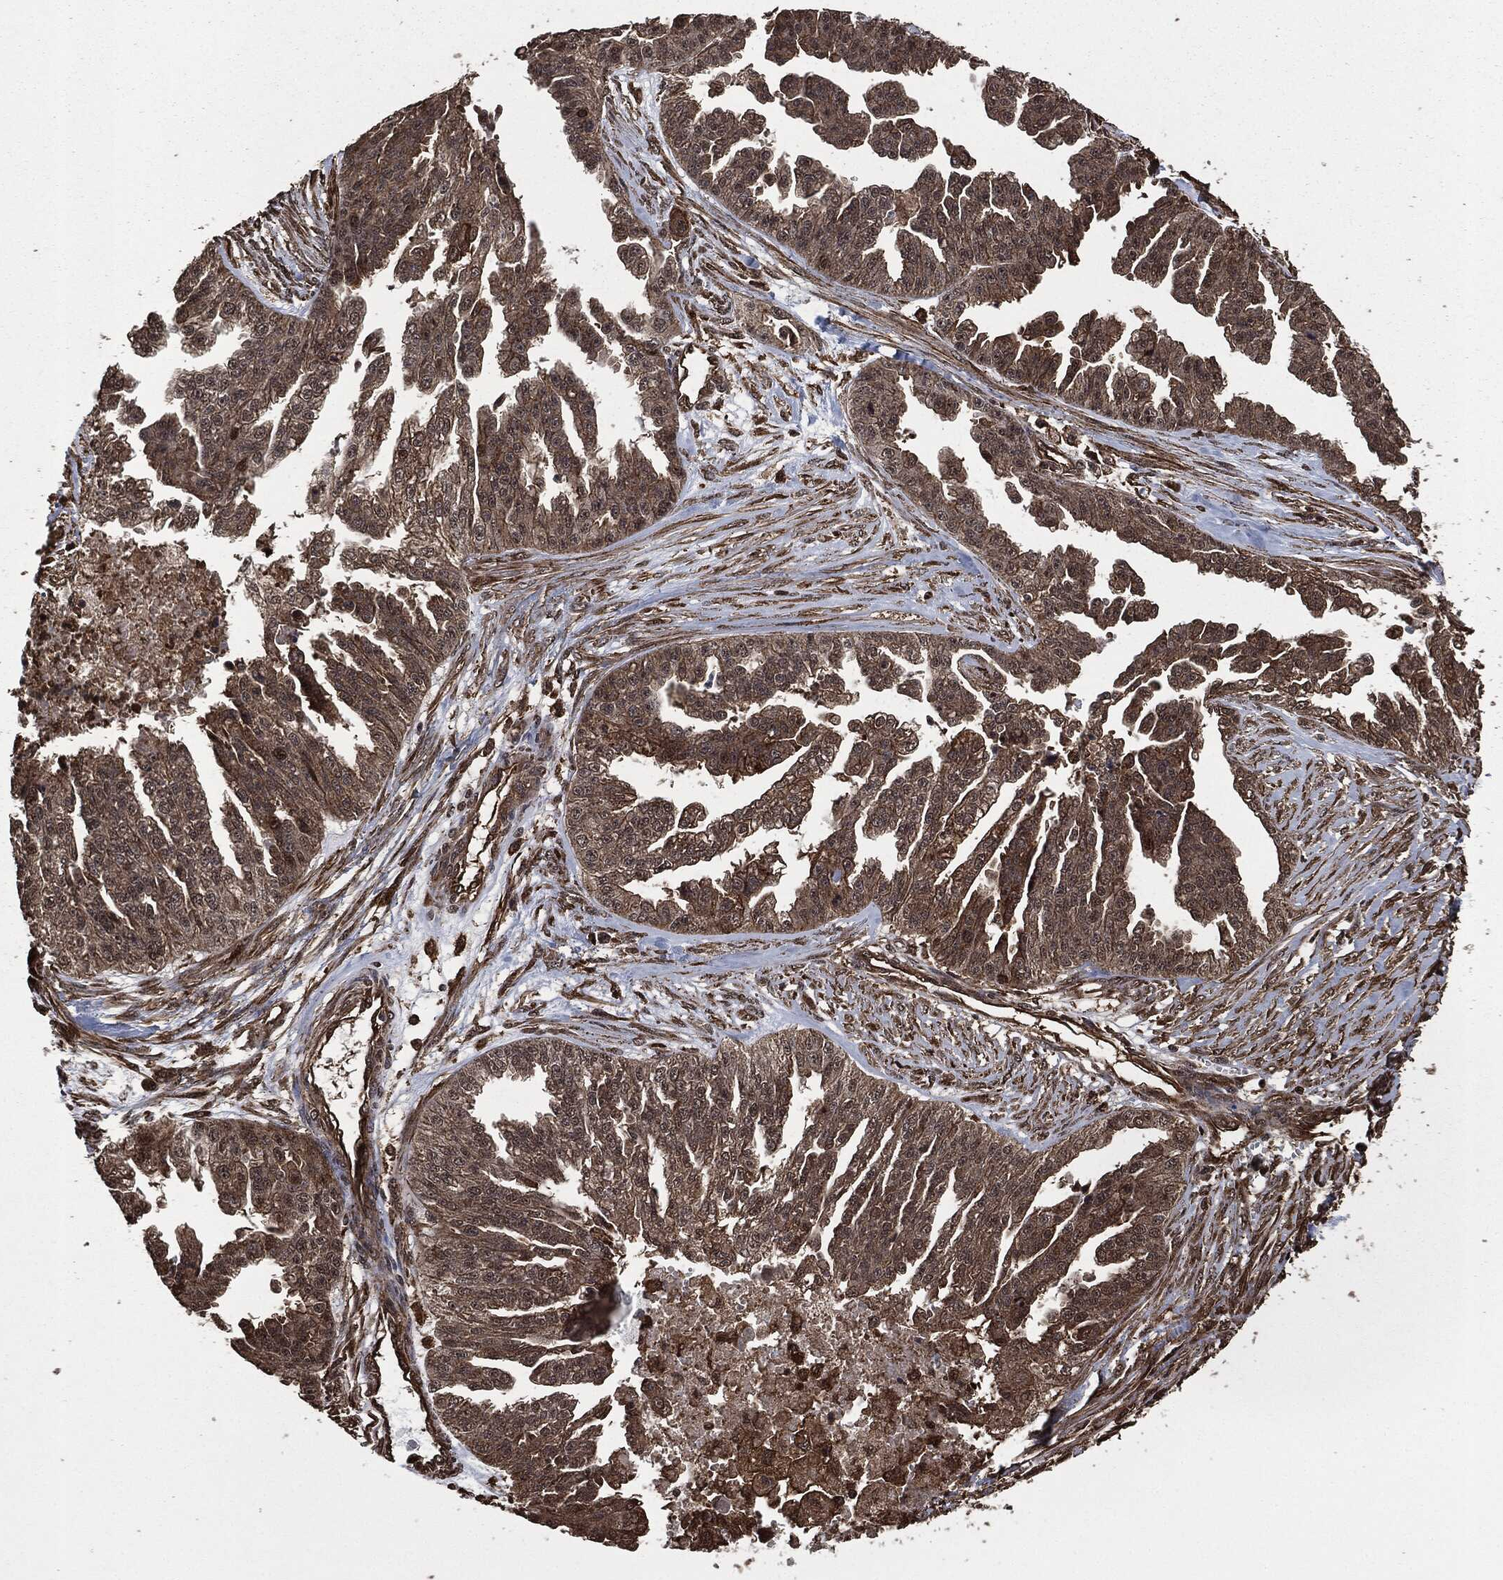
{"staining": {"intensity": "moderate", "quantity": "25%-75%", "location": "cytoplasmic/membranous"}, "tissue": "ovarian cancer", "cell_type": "Tumor cells", "image_type": "cancer", "snomed": [{"axis": "morphology", "description": "Cystadenocarcinoma, serous, NOS"}, {"axis": "topography", "description": "Ovary"}], "caption": "Ovarian serous cystadenocarcinoma tissue reveals moderate cytoplasmic/membranous staining in about 25%-75% of tumor cells", "gene": "HRAS", "patient": {"sex": "female", "age": 58}}